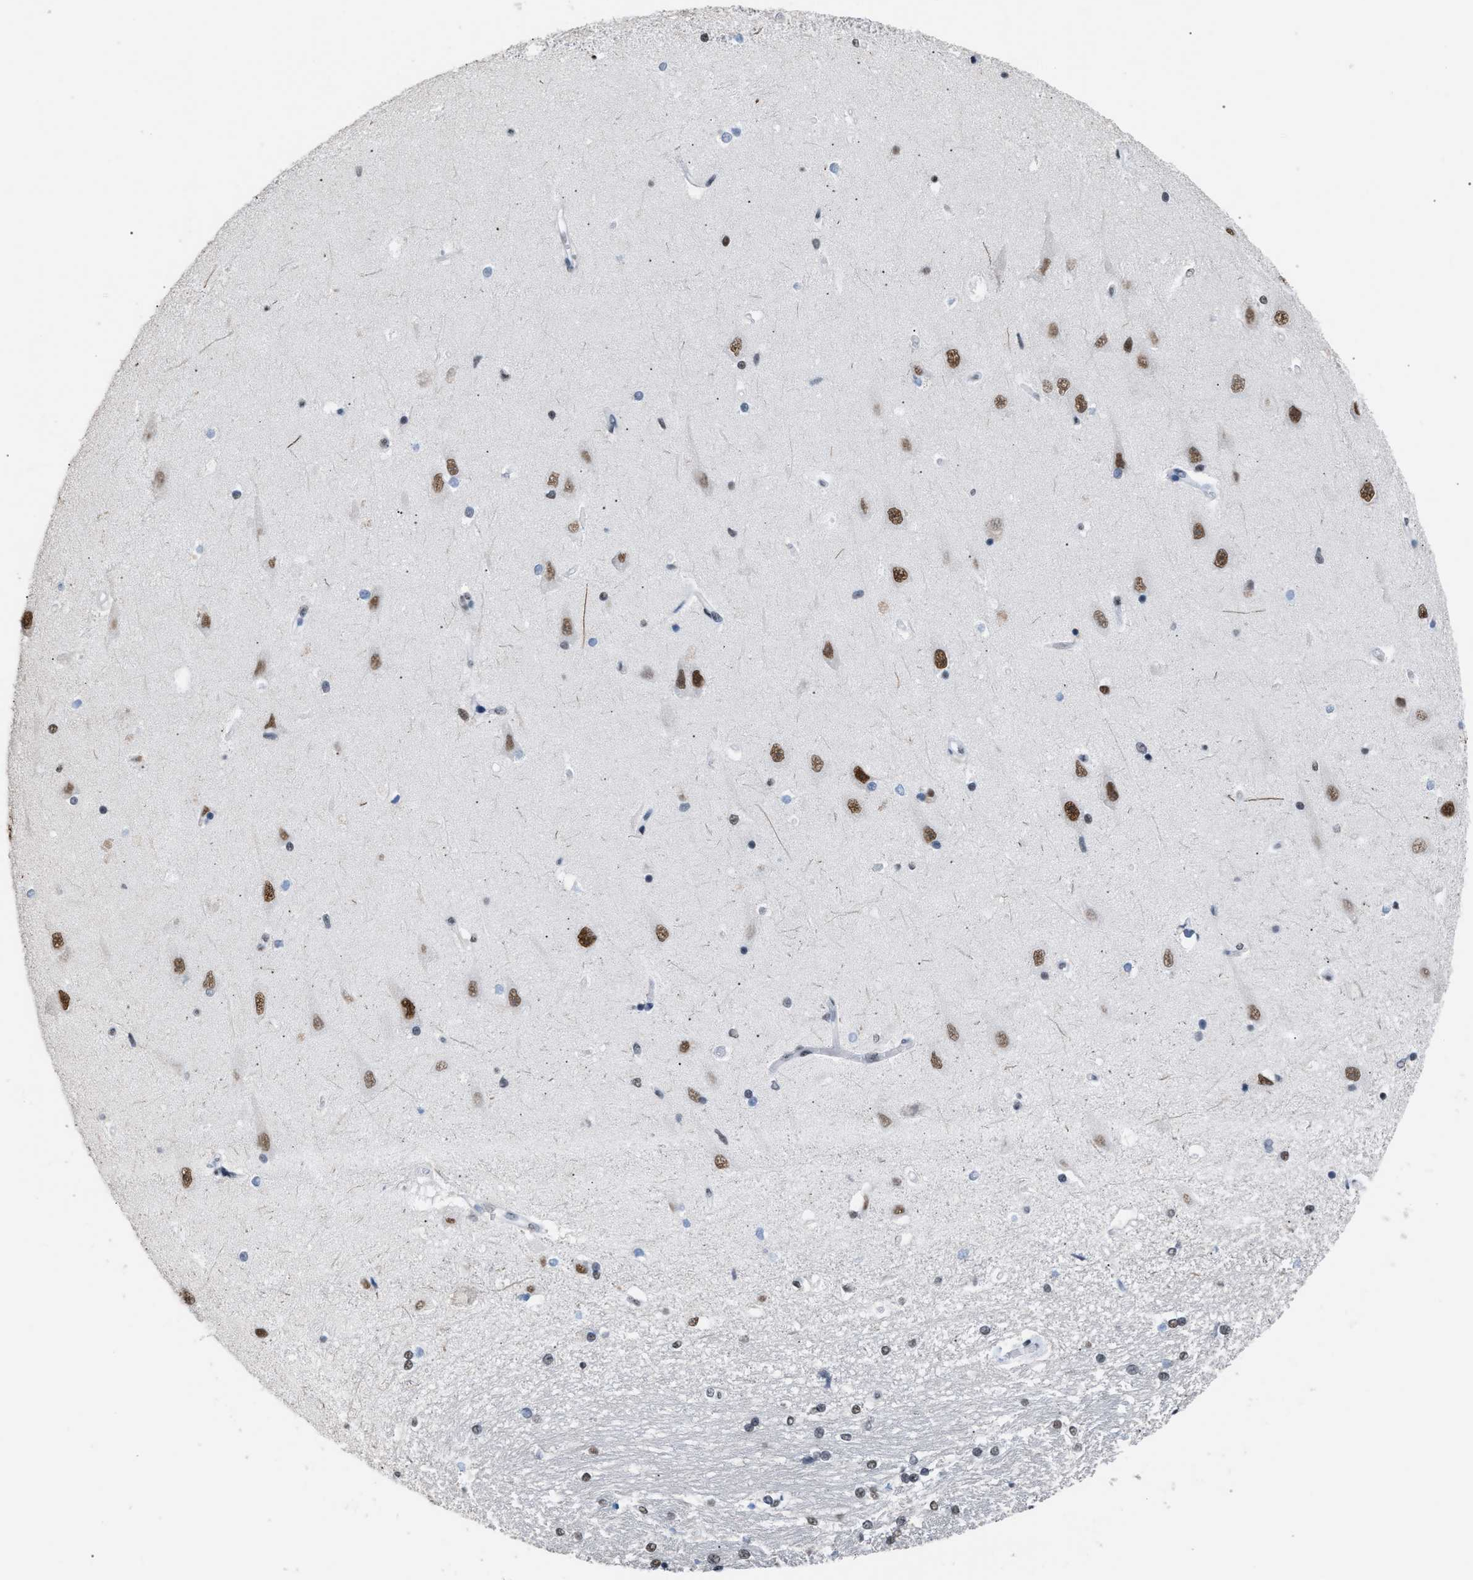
{"staining": {"intensity": "weak", "quantity": "25%-75%", "location": "nuclear"}, "tissue": "hippocampus", "cell_type": "Glial cells", "image_type": "normal", "snomed": [{"axis": "morphology", "description": "Normal tissue, NOS"}, {"axis": "topography", "description": "Hippocampus"}], "caption": "Brown immunohistochemical staining in benign human hippocampus reveals weak nuclear expression in about 25%-75% of glial cells. (IHC, brightfield microscopy, high magnification).", "gene": "CCAR2", "patient": {"sex": "male", "age": 45}}